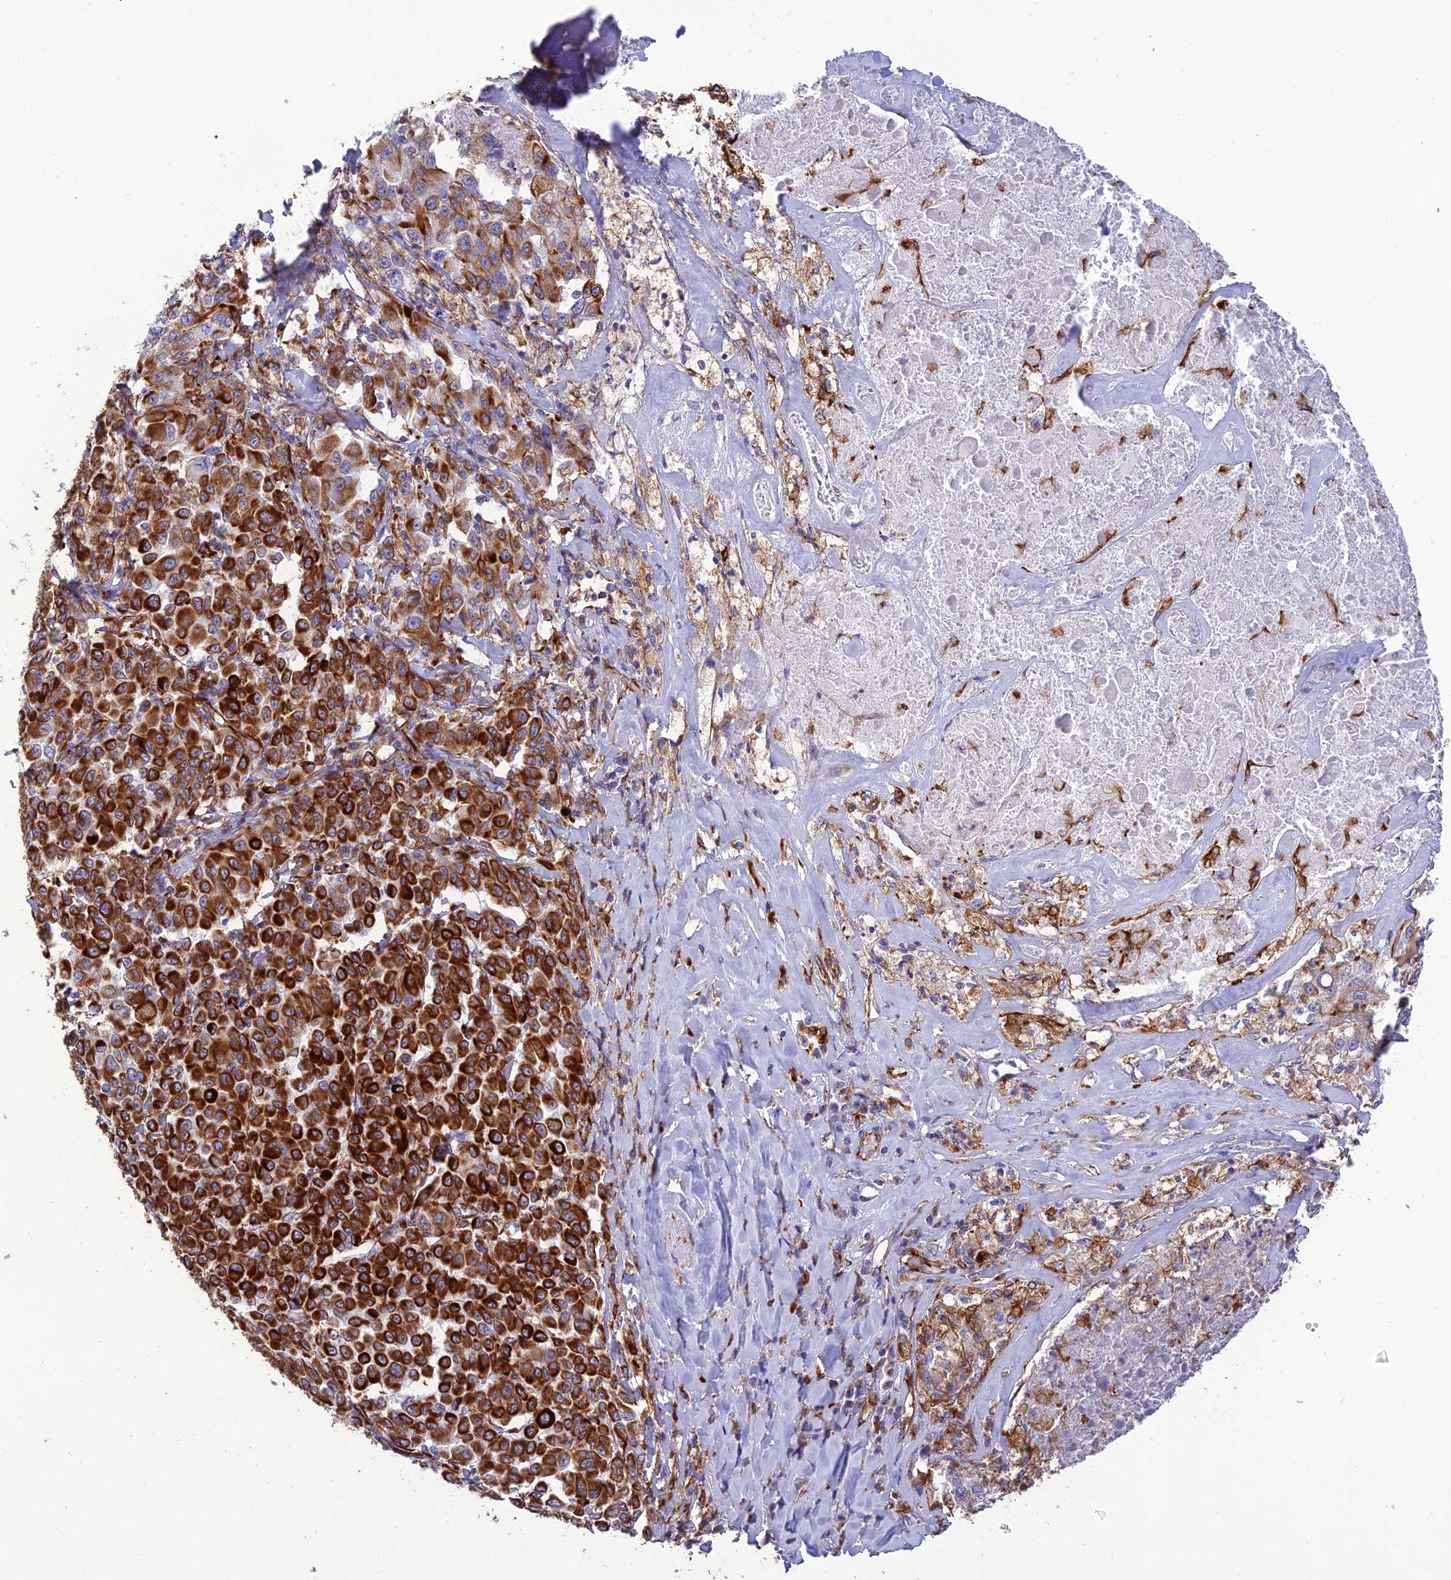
{"staining": {"intensity": "strong", "quantity": ">75%", "location": "cytoplasmic/membranous"}, "tissue": "melanoma", "cell_type": "Tumor cells", "image_type": "cancer", "snomed": [{"axis": "morphology", "description": "Malignant melanoma, Metastatic site"}, {"axis": "topography", "description": "Lymph node"}], "caption": "Melanoma was stained to show a protein in brown. There is high levels of strong cytoplasmic/membranous staining in approximately >75% of tumor cells. (DAB IHC, brown staining for protein, blue staining for nuclei).", "gene": "FBXL20", "patient": {"sex": "male", "age": 62}}